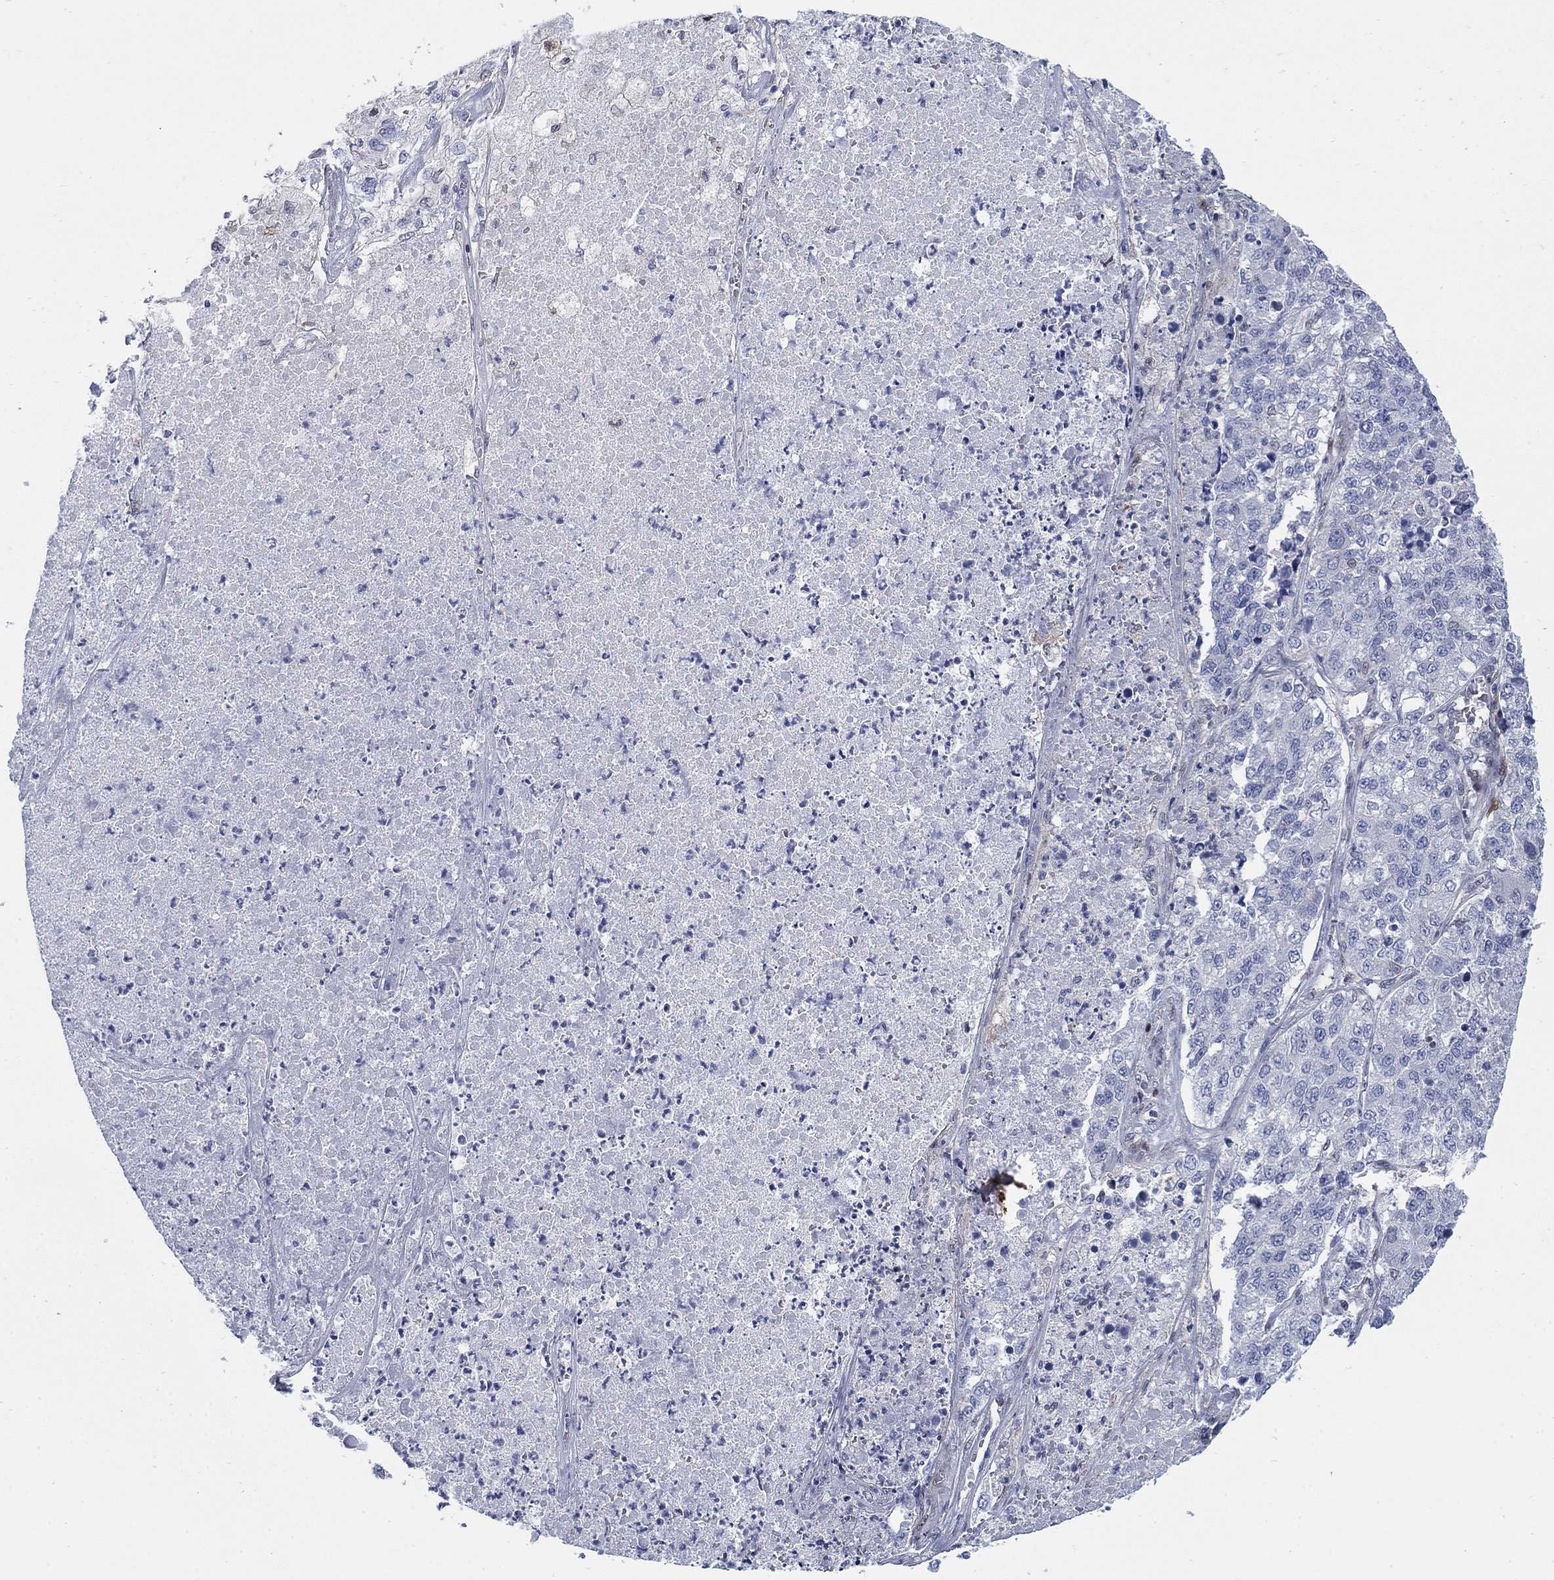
{"staining": {"intensity": "negative", "quantity": "none", "location": "none"}, "tissue": "lung cancer", "cell_type": "Tumor cells", "image_type": "cancer", "snomed": [{"axis": "morphology", "description": "Adenocarcinoma, NOS"}, {"axis": "topography", "description": "Lung"}], "caption": "Adenocarcinoma (lung) stained for a protein using immunohistochemistry reveals no expression tumor cells.", "gene": "MYO3A", "patient": {"sex": "male", "age": 49}}